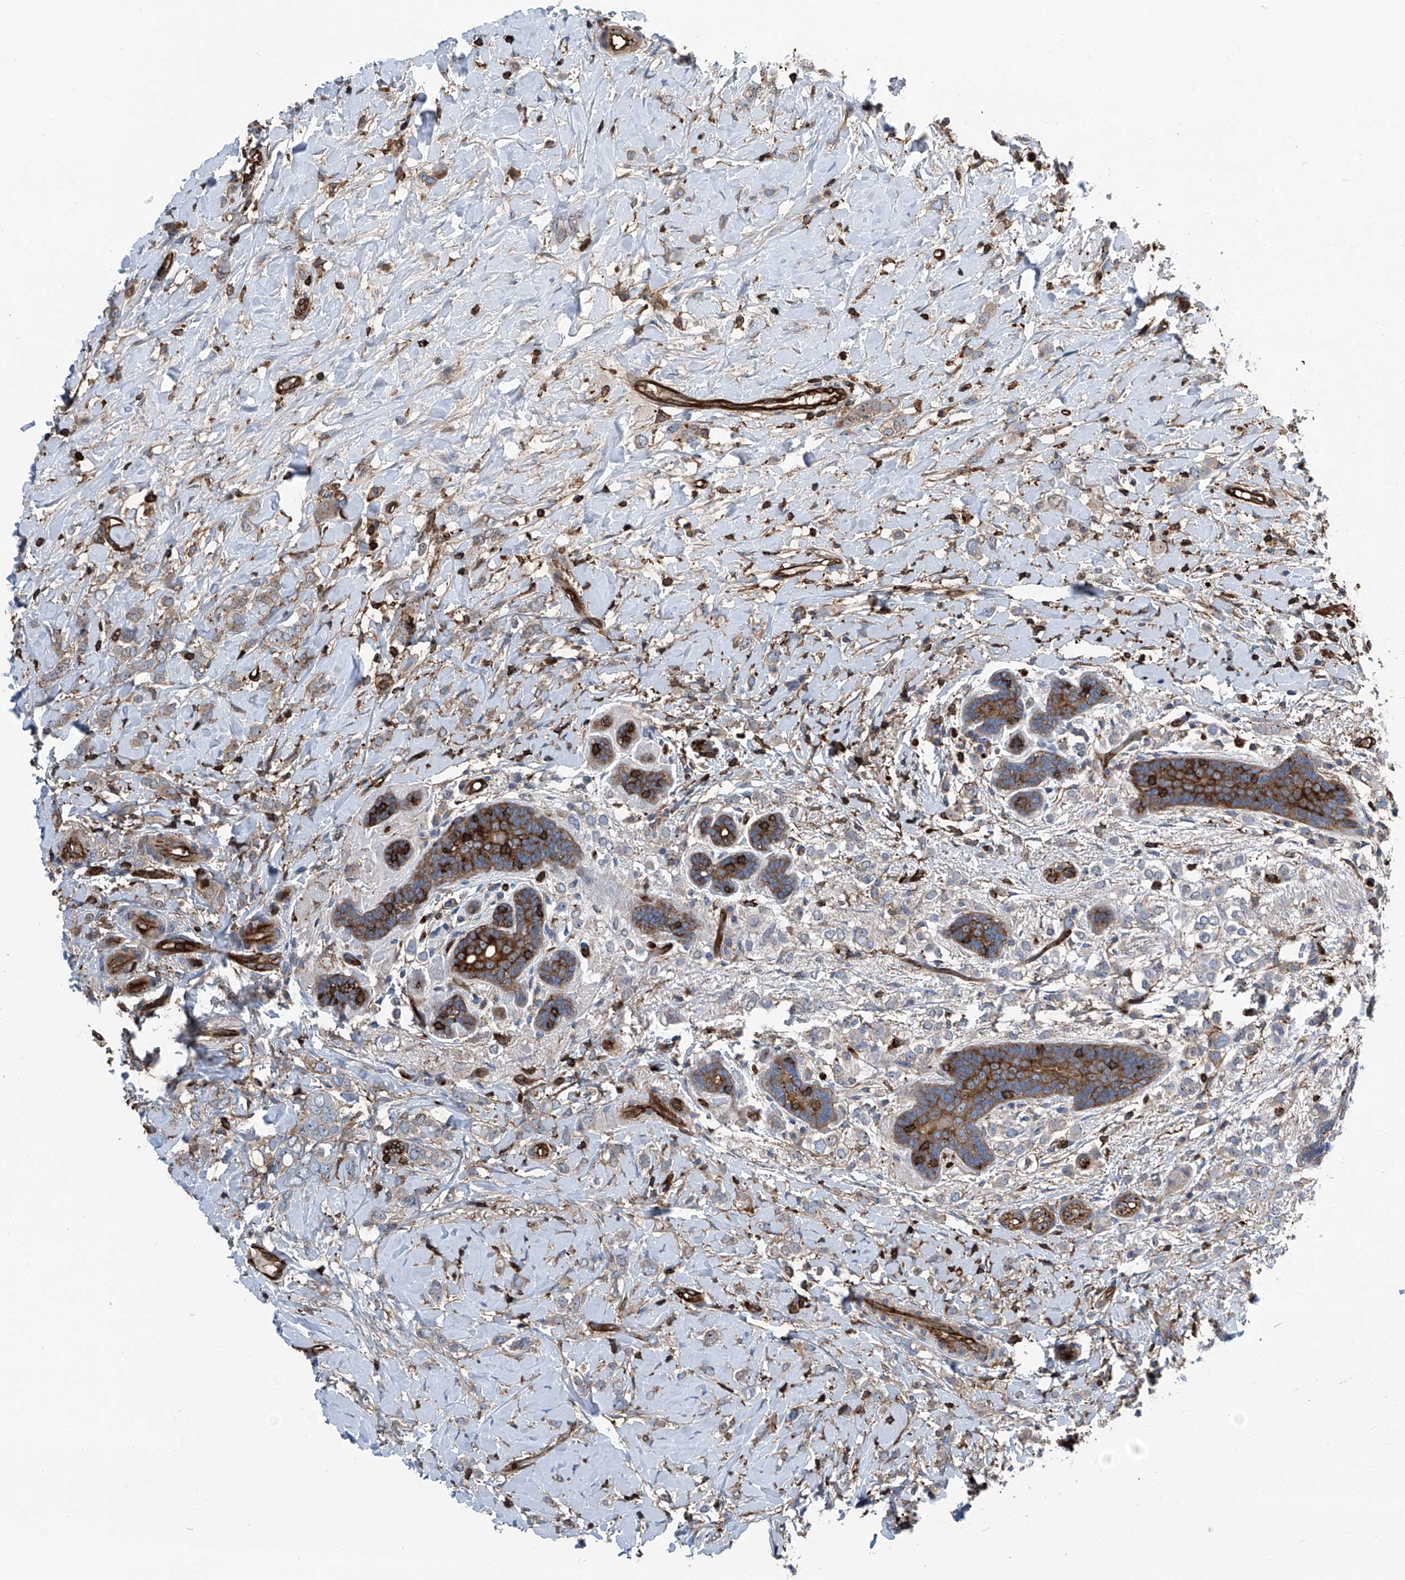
{"staining": {"intensity": "weak", "quantity": "<25%", "location": "cytoplasmic/membranous"}, "tissue": "breast cancer", "cell_type": "Tumor cells", "image_type": "cancer", "snomed": [{"axis": "morphology", "description": "Normal tissue, NOS"}, {"axis": "morphology", "description": "Lobular carcinoma"}, {"axis": "topography", "description": "Breast"}], "caption": "Breast lobular carcinoma was stained to show a protein in brown. There is no significant positivity in tumor cells.", "gene": "ZNF484", "patient": {"sex": "female", "age": 47}}